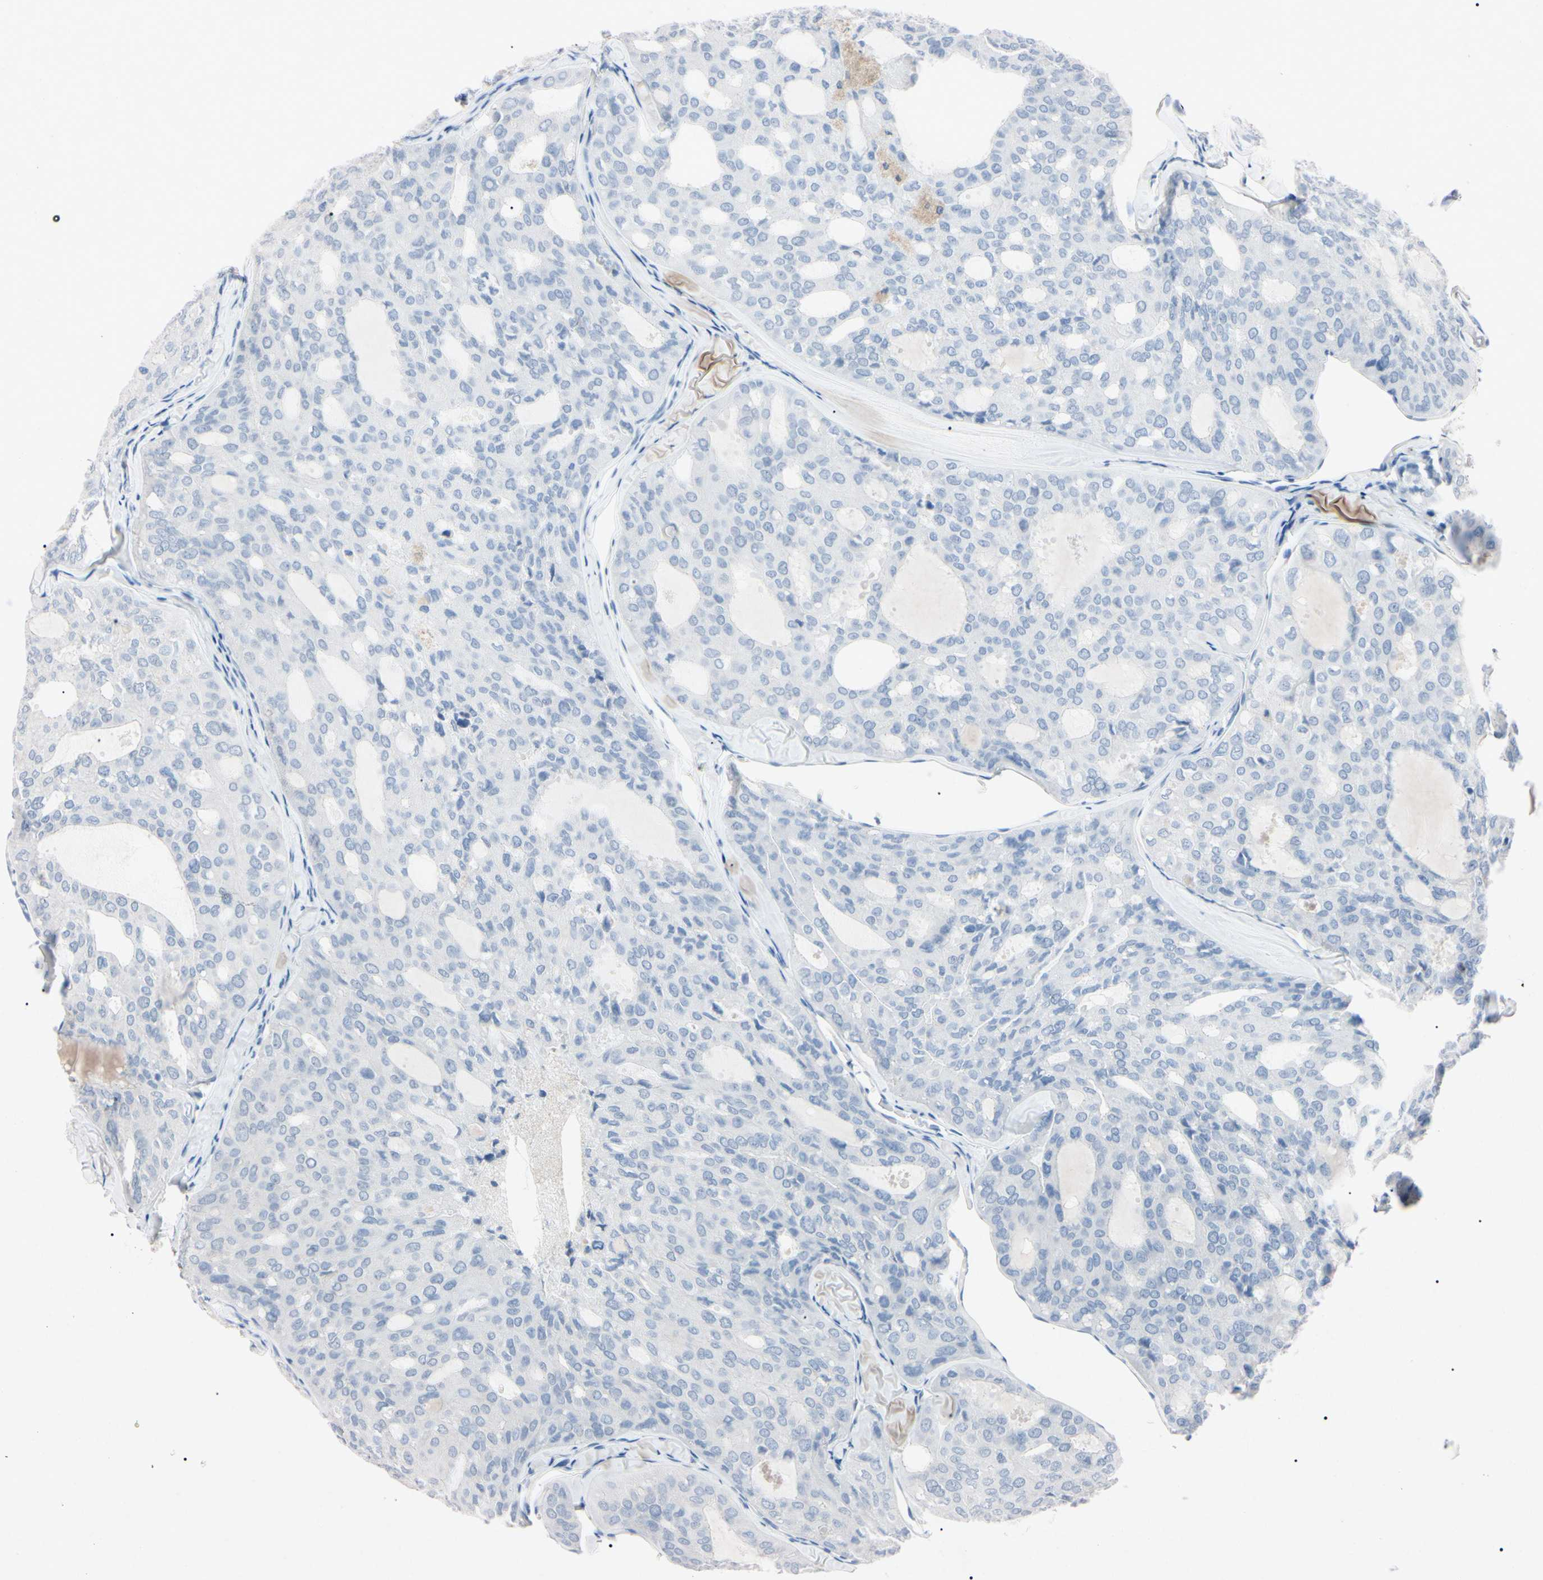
{"staining": {"intensity": "negative", "quantity": "none", "location": "none"}, "tissue": "thyroid cancer", "cell_type": "Tumor cells", "image_type": "cancer", "snomed": [{"axis": "morphology", "description": "Follicular adenoma carcinoma, NOS"}, {"axis": "topography", "description": "Thyroid gland"}], "caption": "Thyroid cancer (follicular adenoma carcinoma) was stained to show a protein in brown. There is no significant positivity in tumor cells.", "gene": "ELN", "patient": {"sex": "male", "age": 75}}